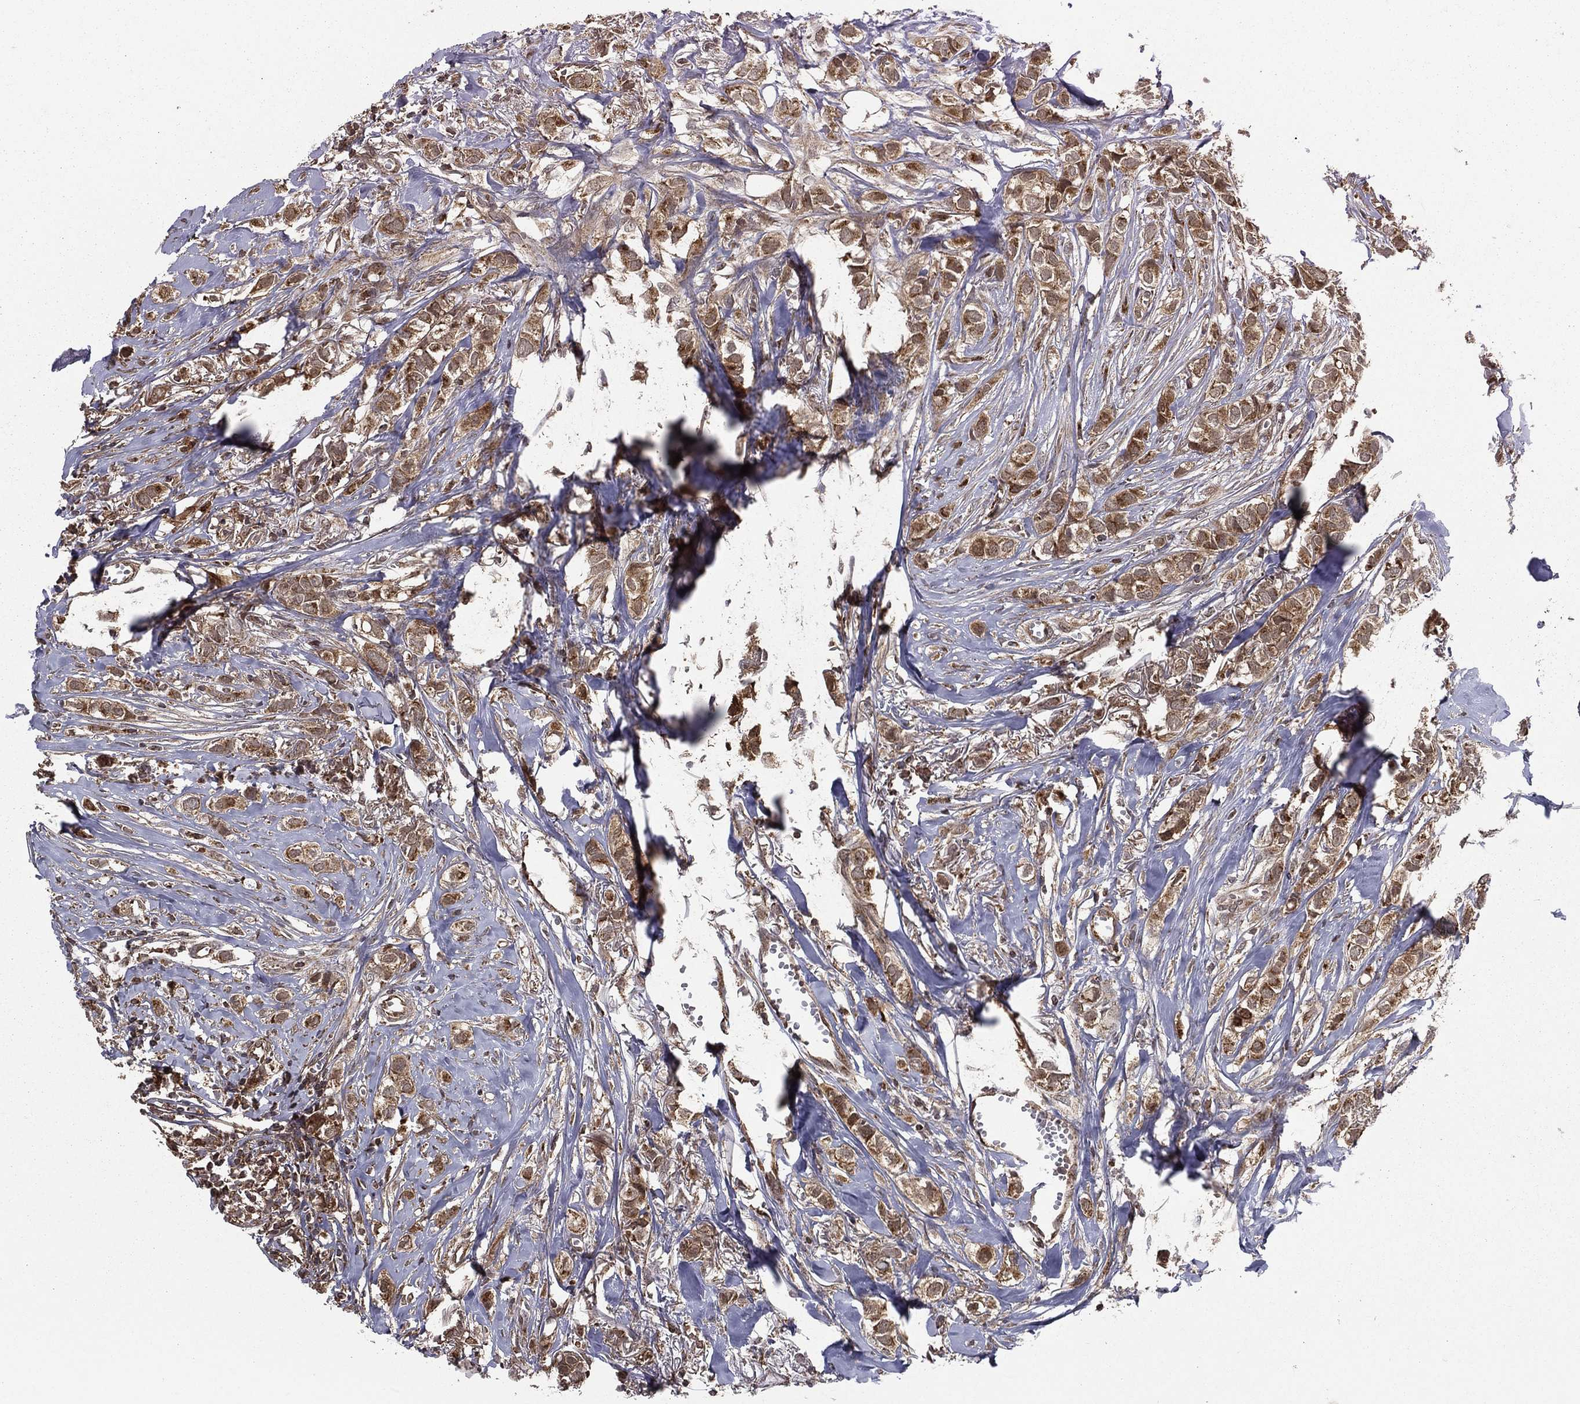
{"staining": {"intensity": "moderate", "quantity": ">75%", "location": "cytoplasmic/membranous"}, "tissue": "breast cancer", "cell_type": "Tumor cells", "image_type": "cancer", "snomed": [{"axis": "morphology", "description": "Duct carcinoma"}, {"axis": "topography", "description": "Breast"}], "caption": "Immunohistochemistry of human intraductal carcinoma (breast) exhibits medium levels of moderate cytoplasmic/membranous staining in about >75% of tumor cells. (IHC, brightfield microscopy, high magnification).", "gene": "RIGI", "patient": {"sex": "female", "age": 85}}